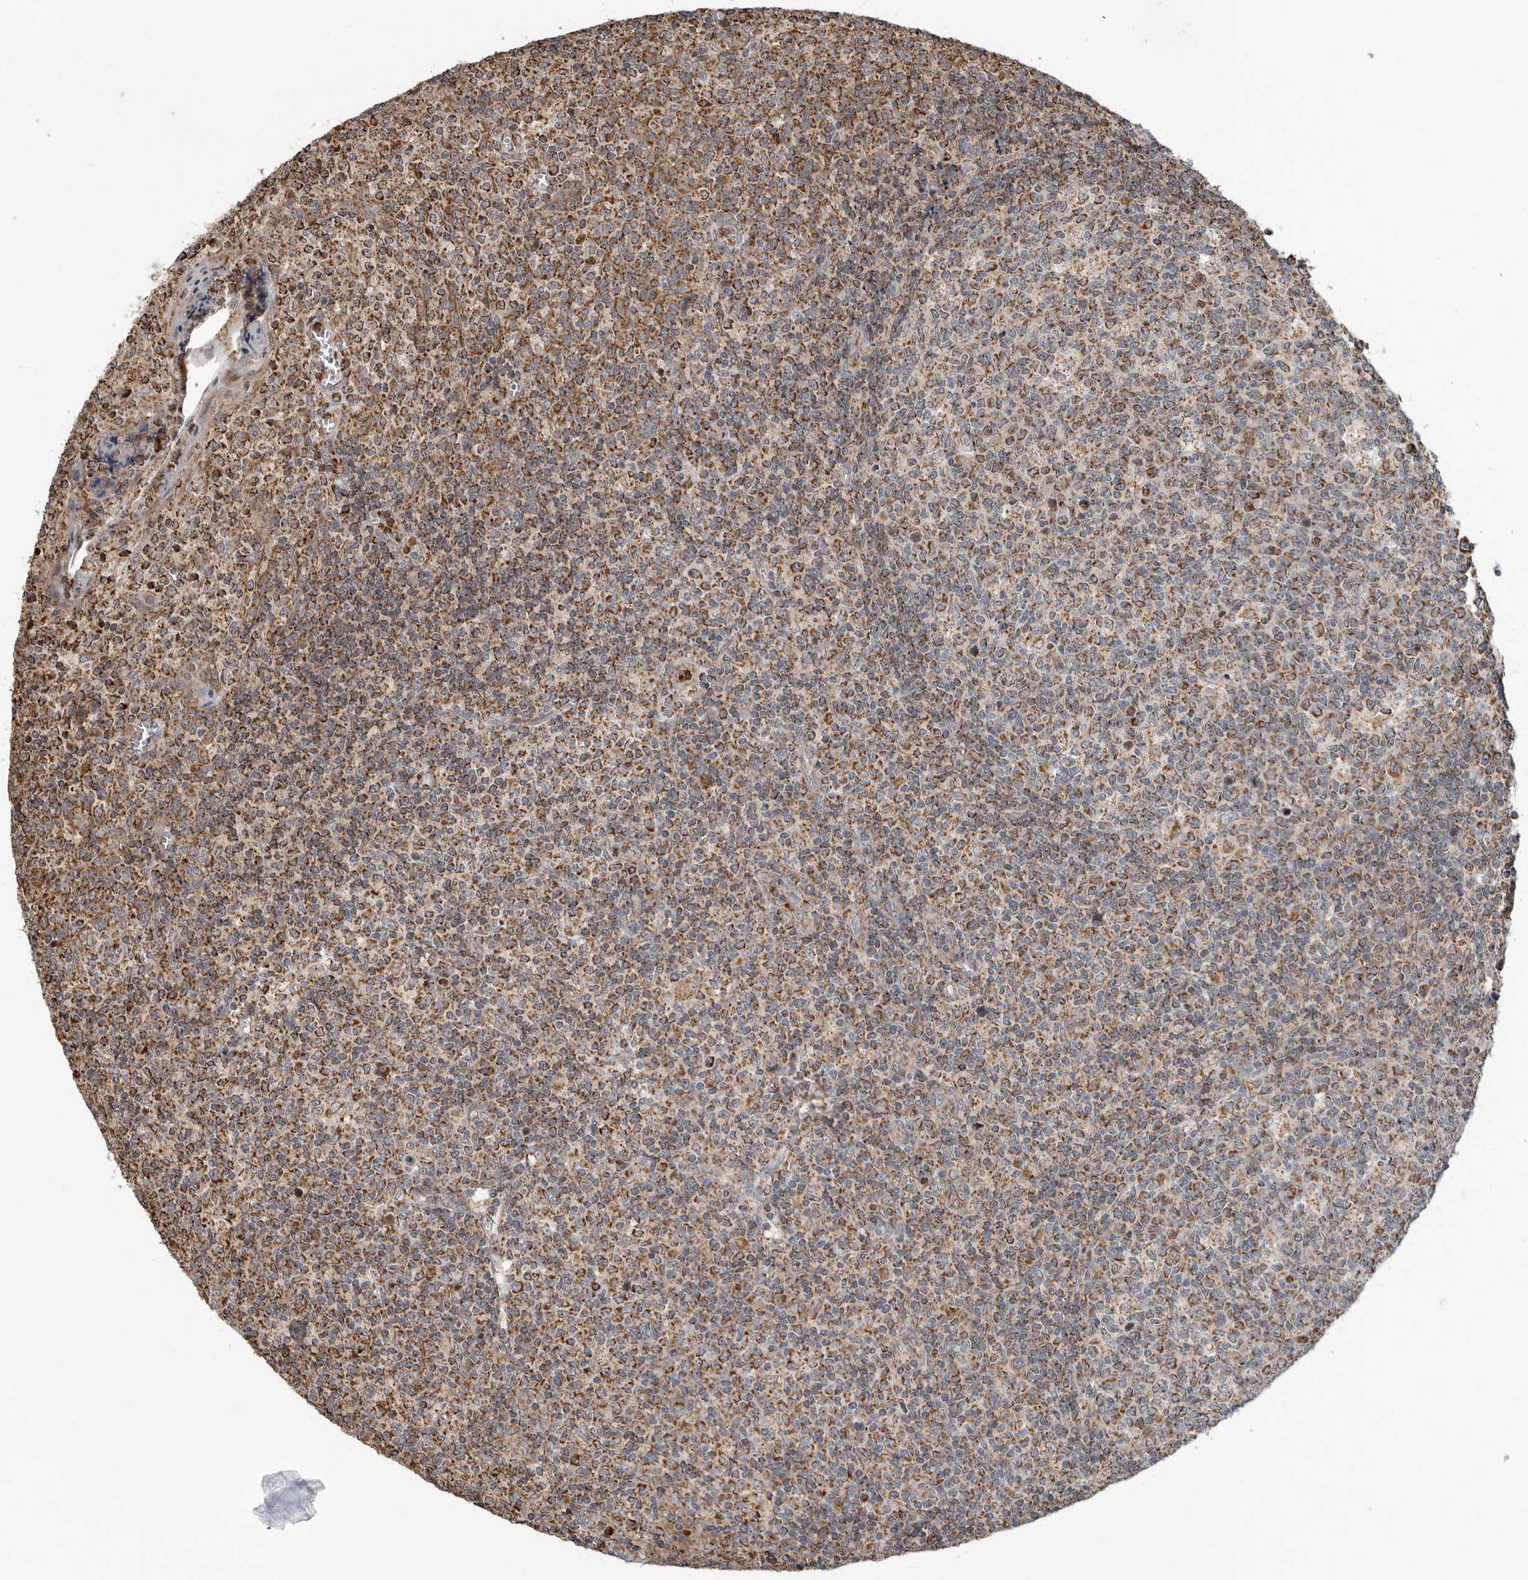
{"staining": {"intensity": "moderate", "quantity": ">75%", "location": "cytoplasmic/membranous"}, "tissue": "tonsil", "cell_type": "Germinal center cells", "image_type": "normal", "snomed": [{"axis": "morphology", "description": "Normal tissue, NOS"}, {"axis": "topography", "description": "Tonsil"}], "caption": "An immunohistochemistry (IHC) histopathology image of normal tissue is shown. Protein staining in brown shows moderate cytoplasmic/membranous positivity in tonsil within germinal center cells.", "gene": "GCNT2", "patient": {"sex": "female", "age": 19}}